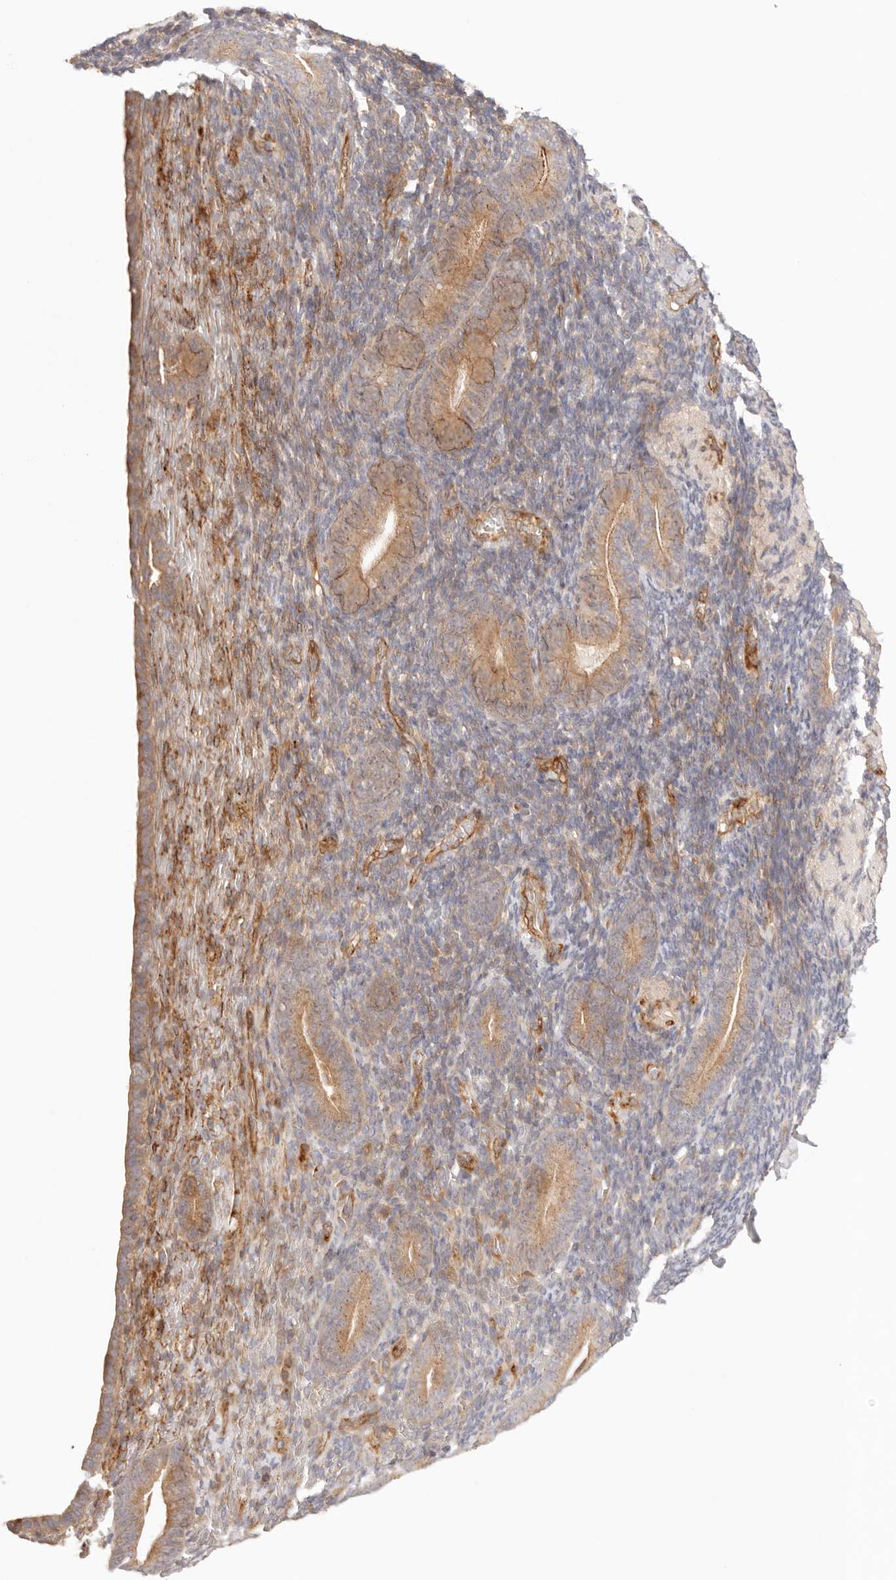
{"staining": {"intensity": "moderate", "quantity": "<25%", "location": "cytoplasmic/membranous"}, "tissue": "endometrium", "cell_type": "Cells in endometrial stroma", "image_type": "normal", "snomed": [{"axis": "morphology", "description": "Normal tissue, NOS"}, {"axis": "topography", "description": "Endometrium"}], "caption": "Immunohistochemistry (IHC) histopathology image of unremarkable endometrium: endometrium stained using immunohistochemistry (IHC) reveals low levels of moderate protein expression localized specifically in the cytoplasmic/membranous of cells in endometrial stroma, appearing as a cytoplasmic/membranous brown color.", "gene": "IL1R2", "patient": {"sex": "female", "age": 51}}